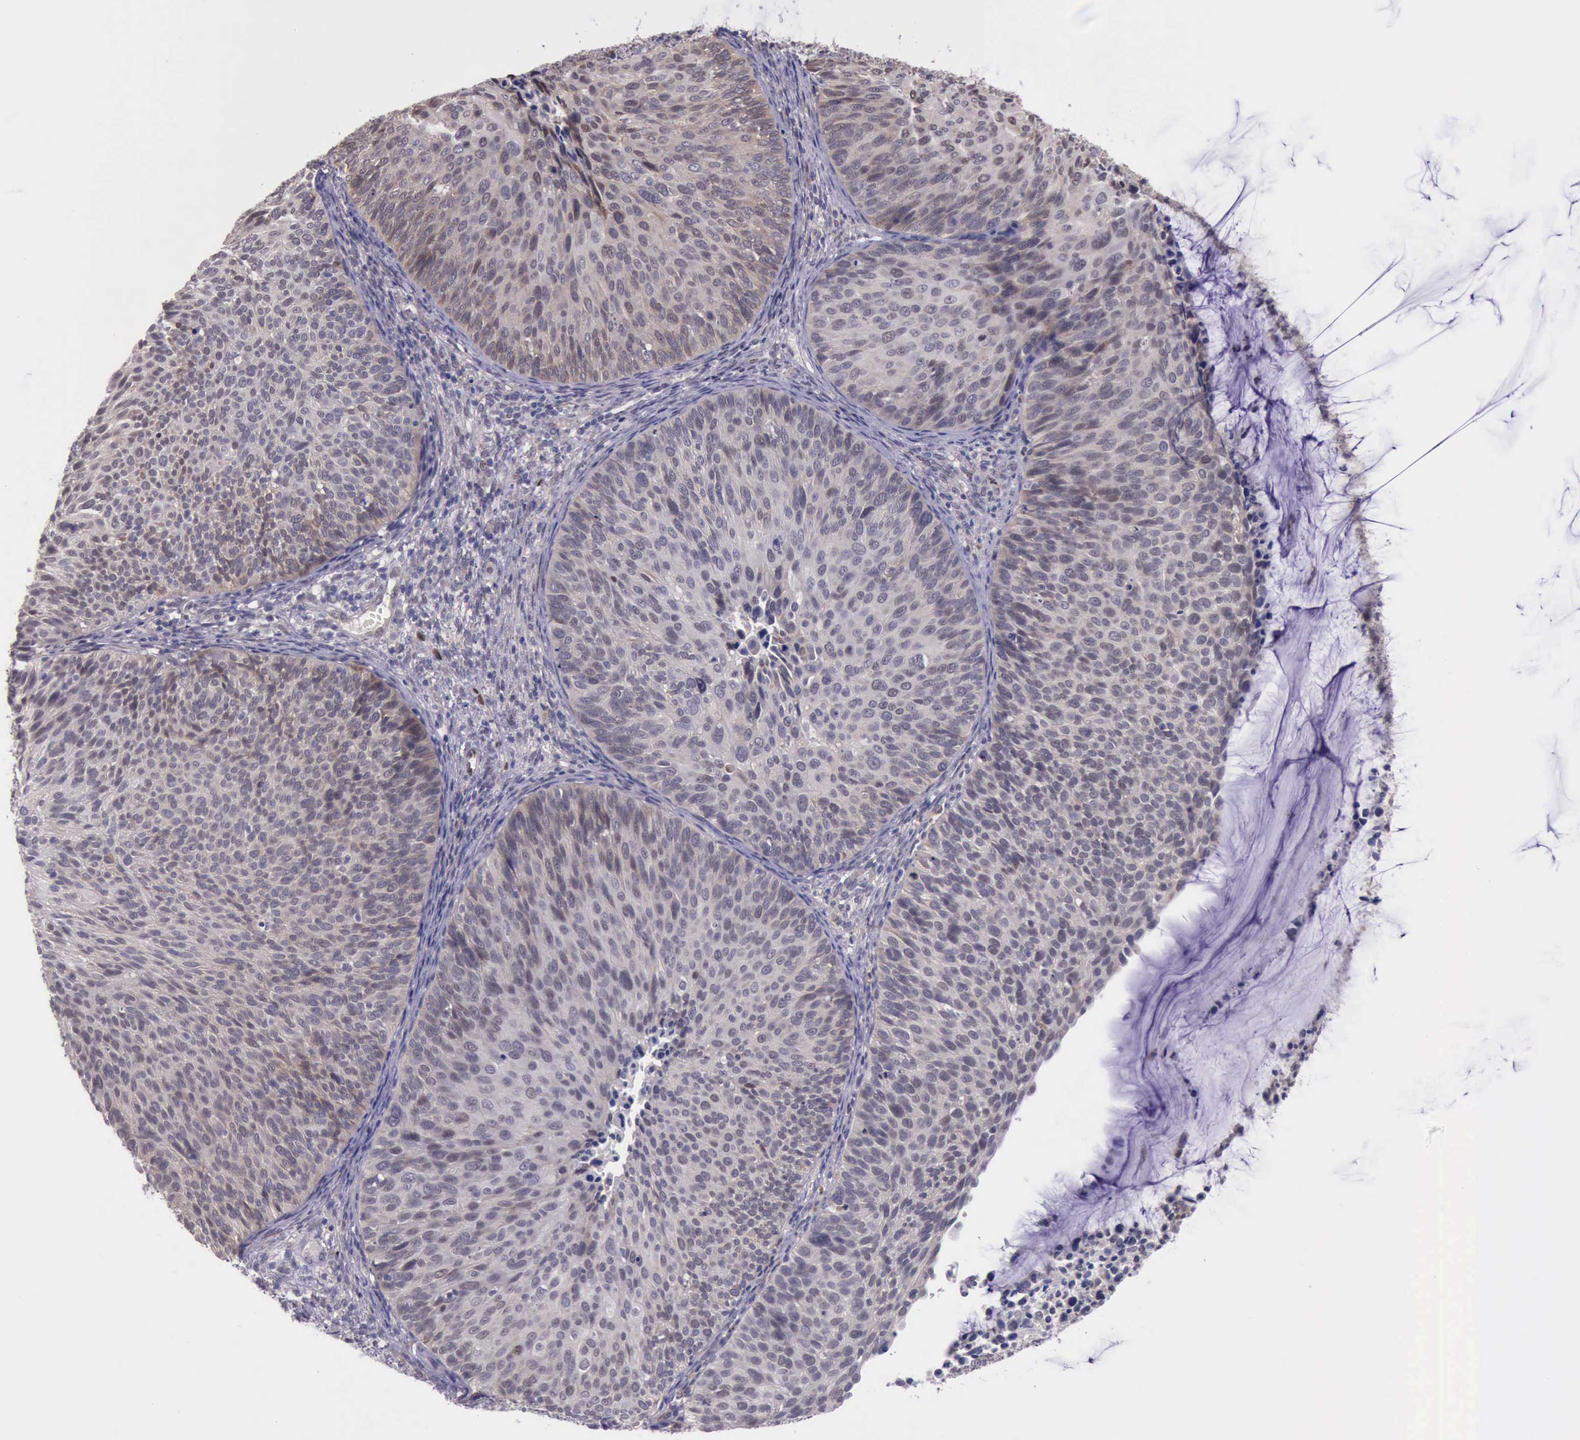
{"staining": {"intensity": "weak", "quantity": ">75%", "location": "cytoplasmic/membranous"}, "tissue": "cervical cancer", "cell_type": "Tumor cells", "image_type": "cancer", "snomed": [{"axis": "morphology", "description": "Squamous cell carcinoma, NOS"}, {"axis": "topography", "description": "Cervix"}], "caption": "Cervical squamous cell carcinoma stained with a protein marker exhibits weak staining in tumor cells.", "gene": "PLEK2", "patient": {"sex": "female", "age": 36}}